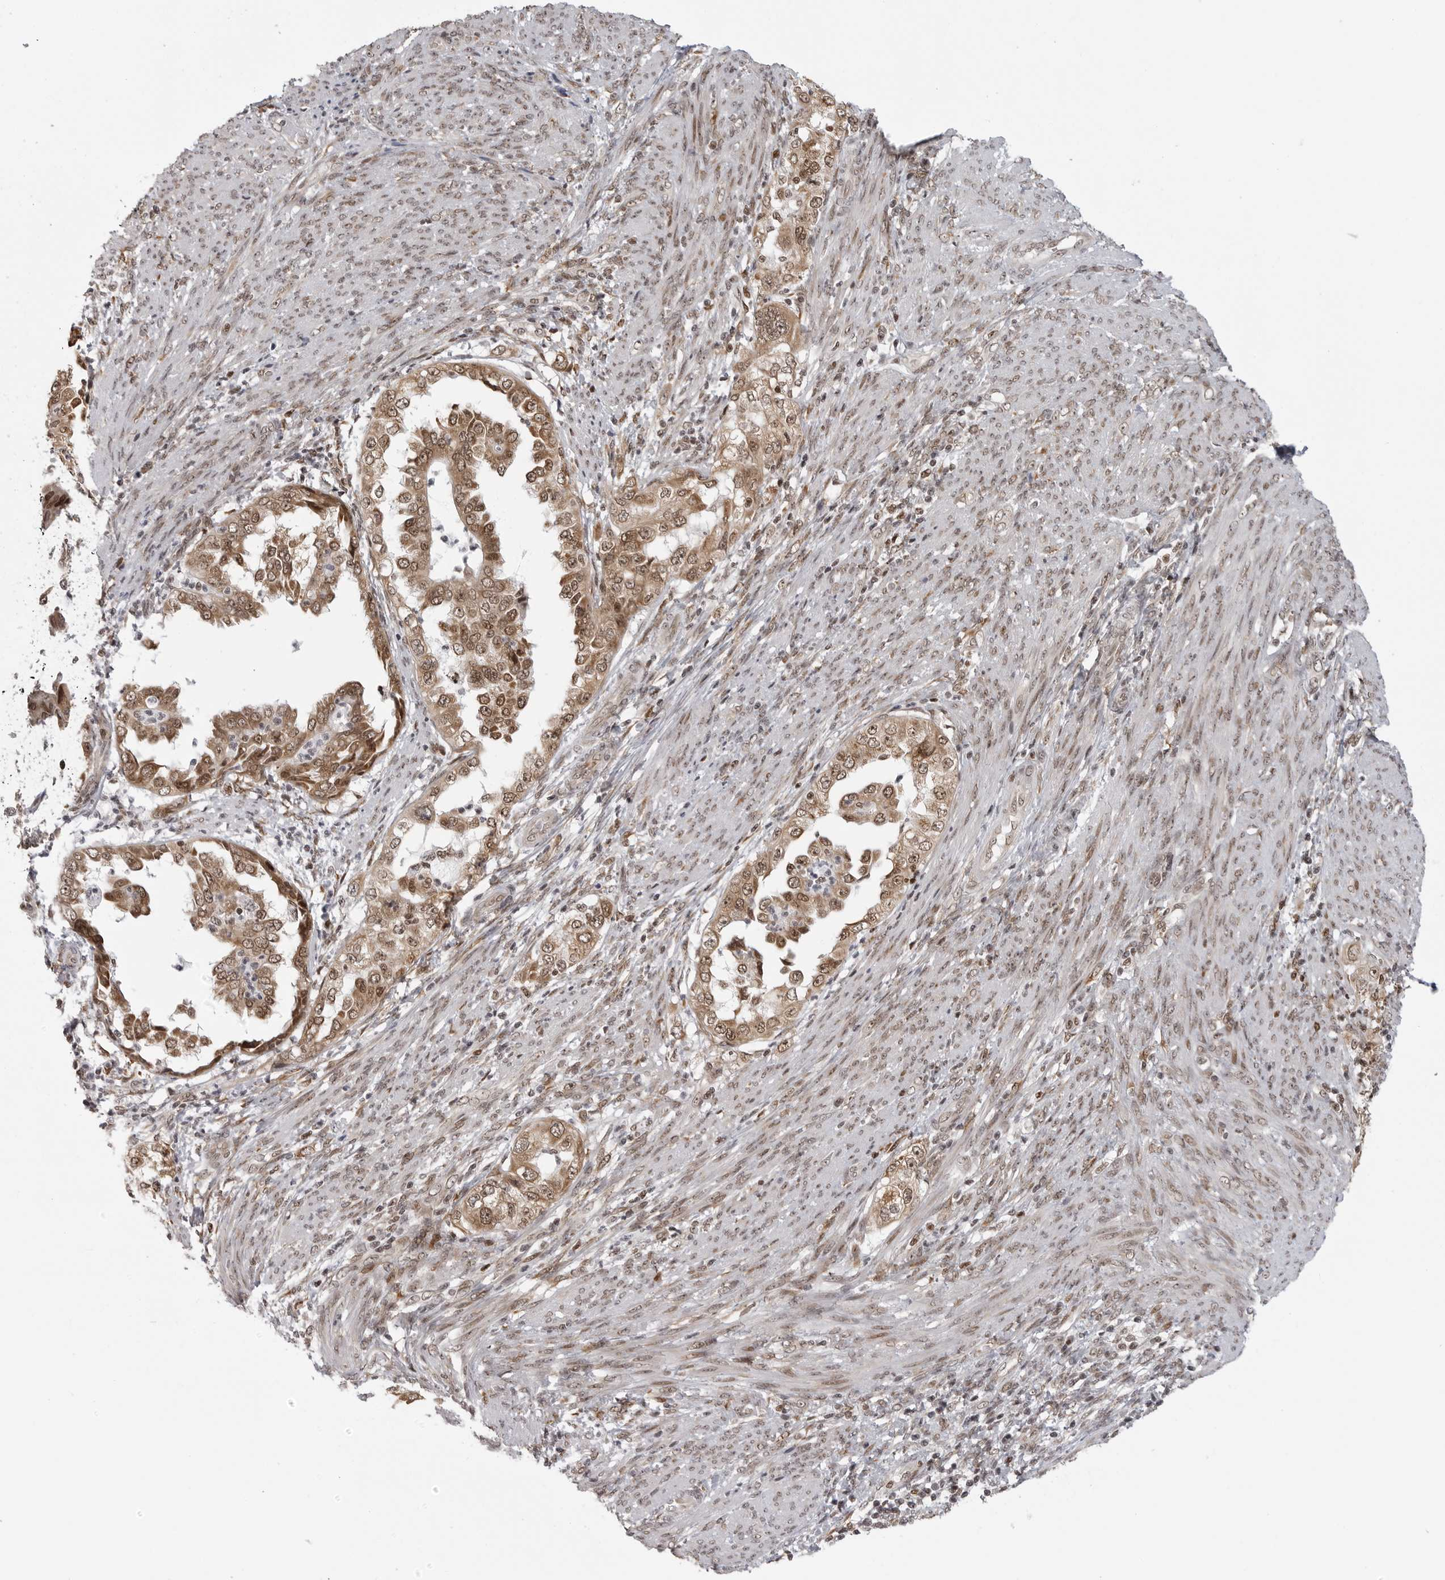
{"staining": {"intensity": "moderate", "quantity": ">75%", "location": "cytoplasmic/membranous,nuclear"}, "tissue": "endometrial cancer", "cell_type": "Tumor cells", "image_type": "cancer", "snomed": [{"axis": "morphology", "description": "Adenocarcinoma, NOS"}, {"axis": "topography", "description": "Endometrium"}], "caption": "A histopathology image of endometrial adenocarcinoma stained for a protein exhibits moderate cytoplasmic/membranous and nuclear brown staining in tumor cells.", "gene": "PRDM10", "patient": {"sex": "female", "age": 85}}